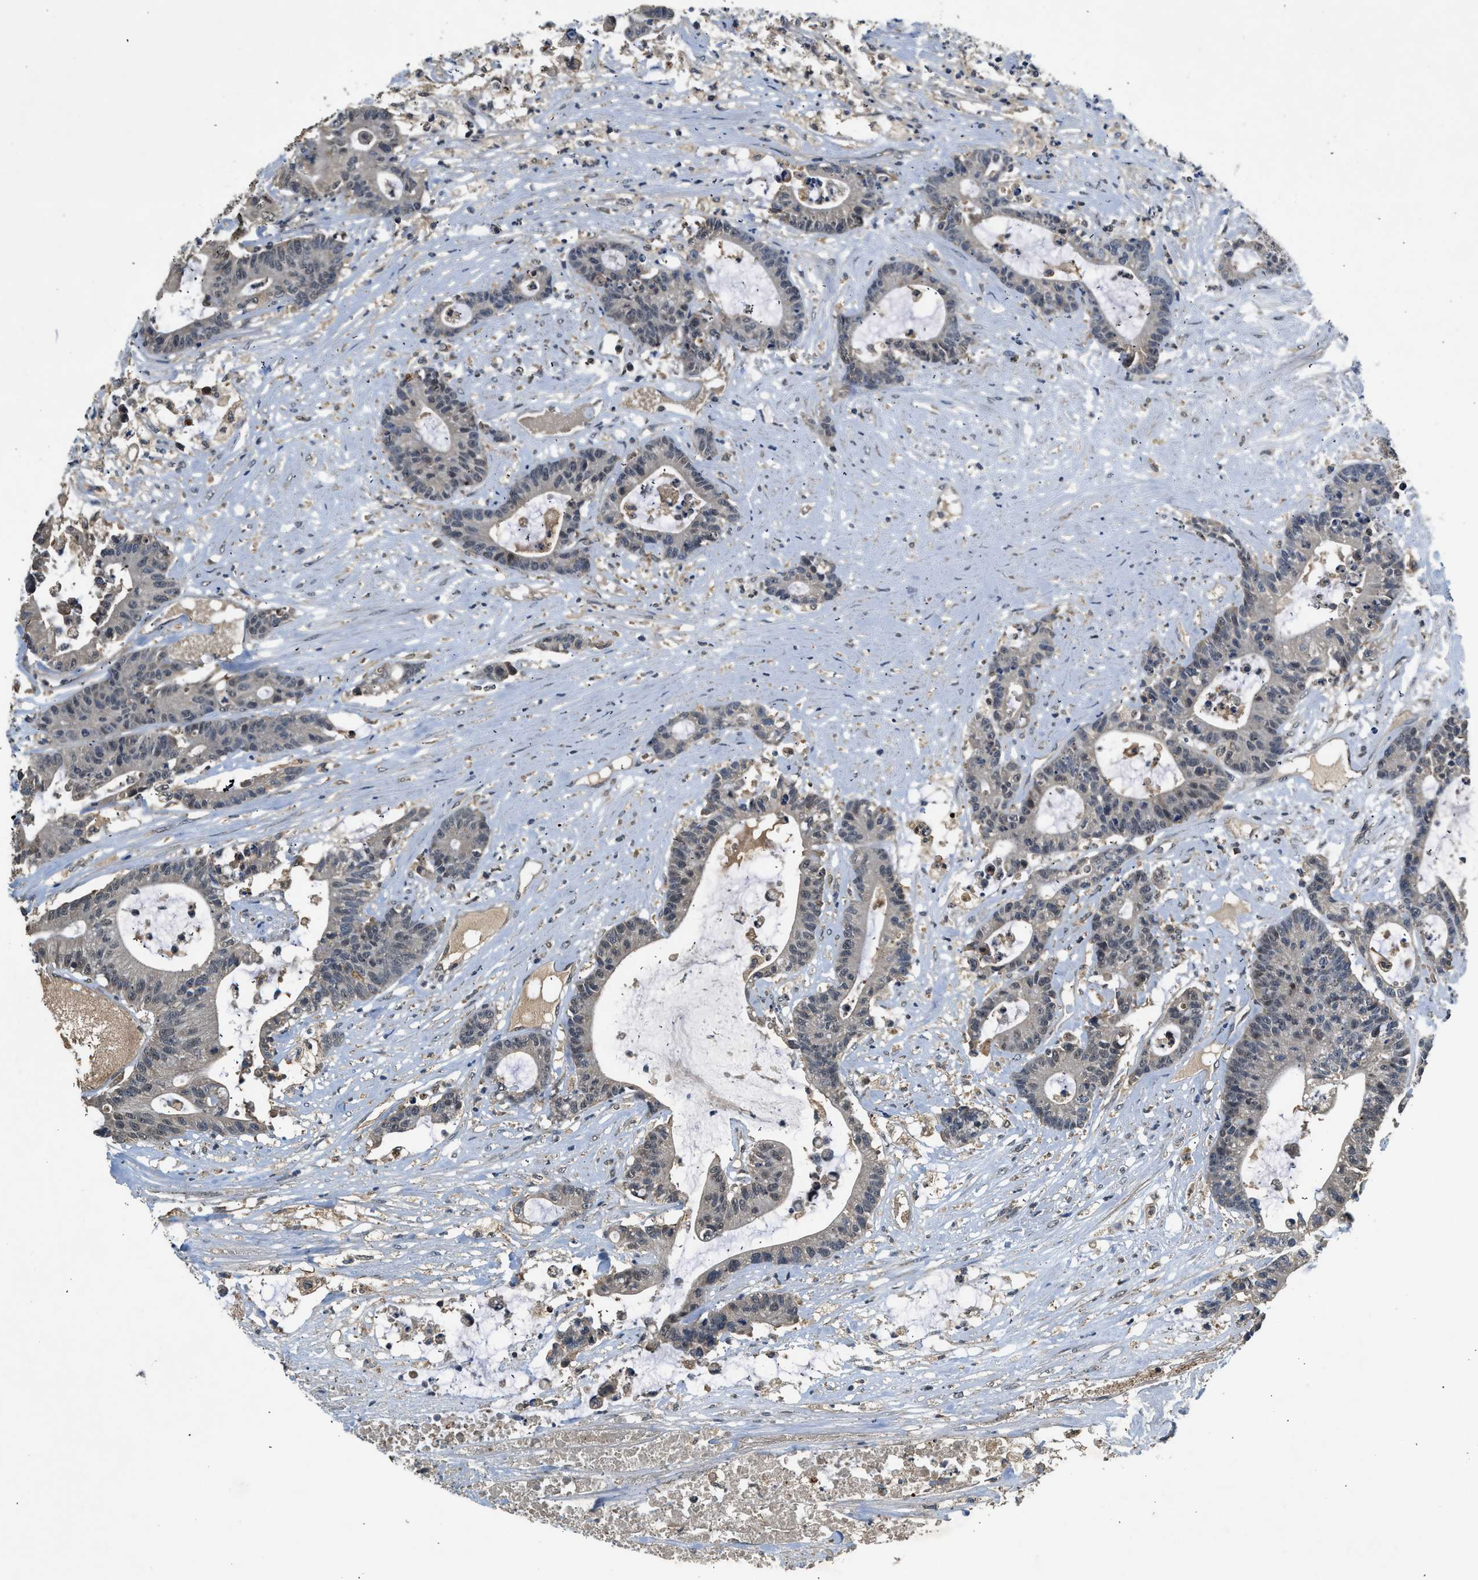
{"staining": {"intensity": "negative", "quantity": "none", "location": "none"}, "tissue": "colorectal cancer", "cell_type": "Tumor cells", "image_type": "cancer", "snomed": [{"axis": "morphology", "description": "Adenocarcinoma, NOS"}, {"axis": "topography", "description": "Colon"}], "caption": "High magnification brightfield microscopy of colorectal cancer (adenocarcinoma) stained with DAB (brown) and counterstained with hematoxylin (blue): tumor cells show no significant staining.", "gene": "SLC15A4", "patient": {"sex": "female", "age": 84}}